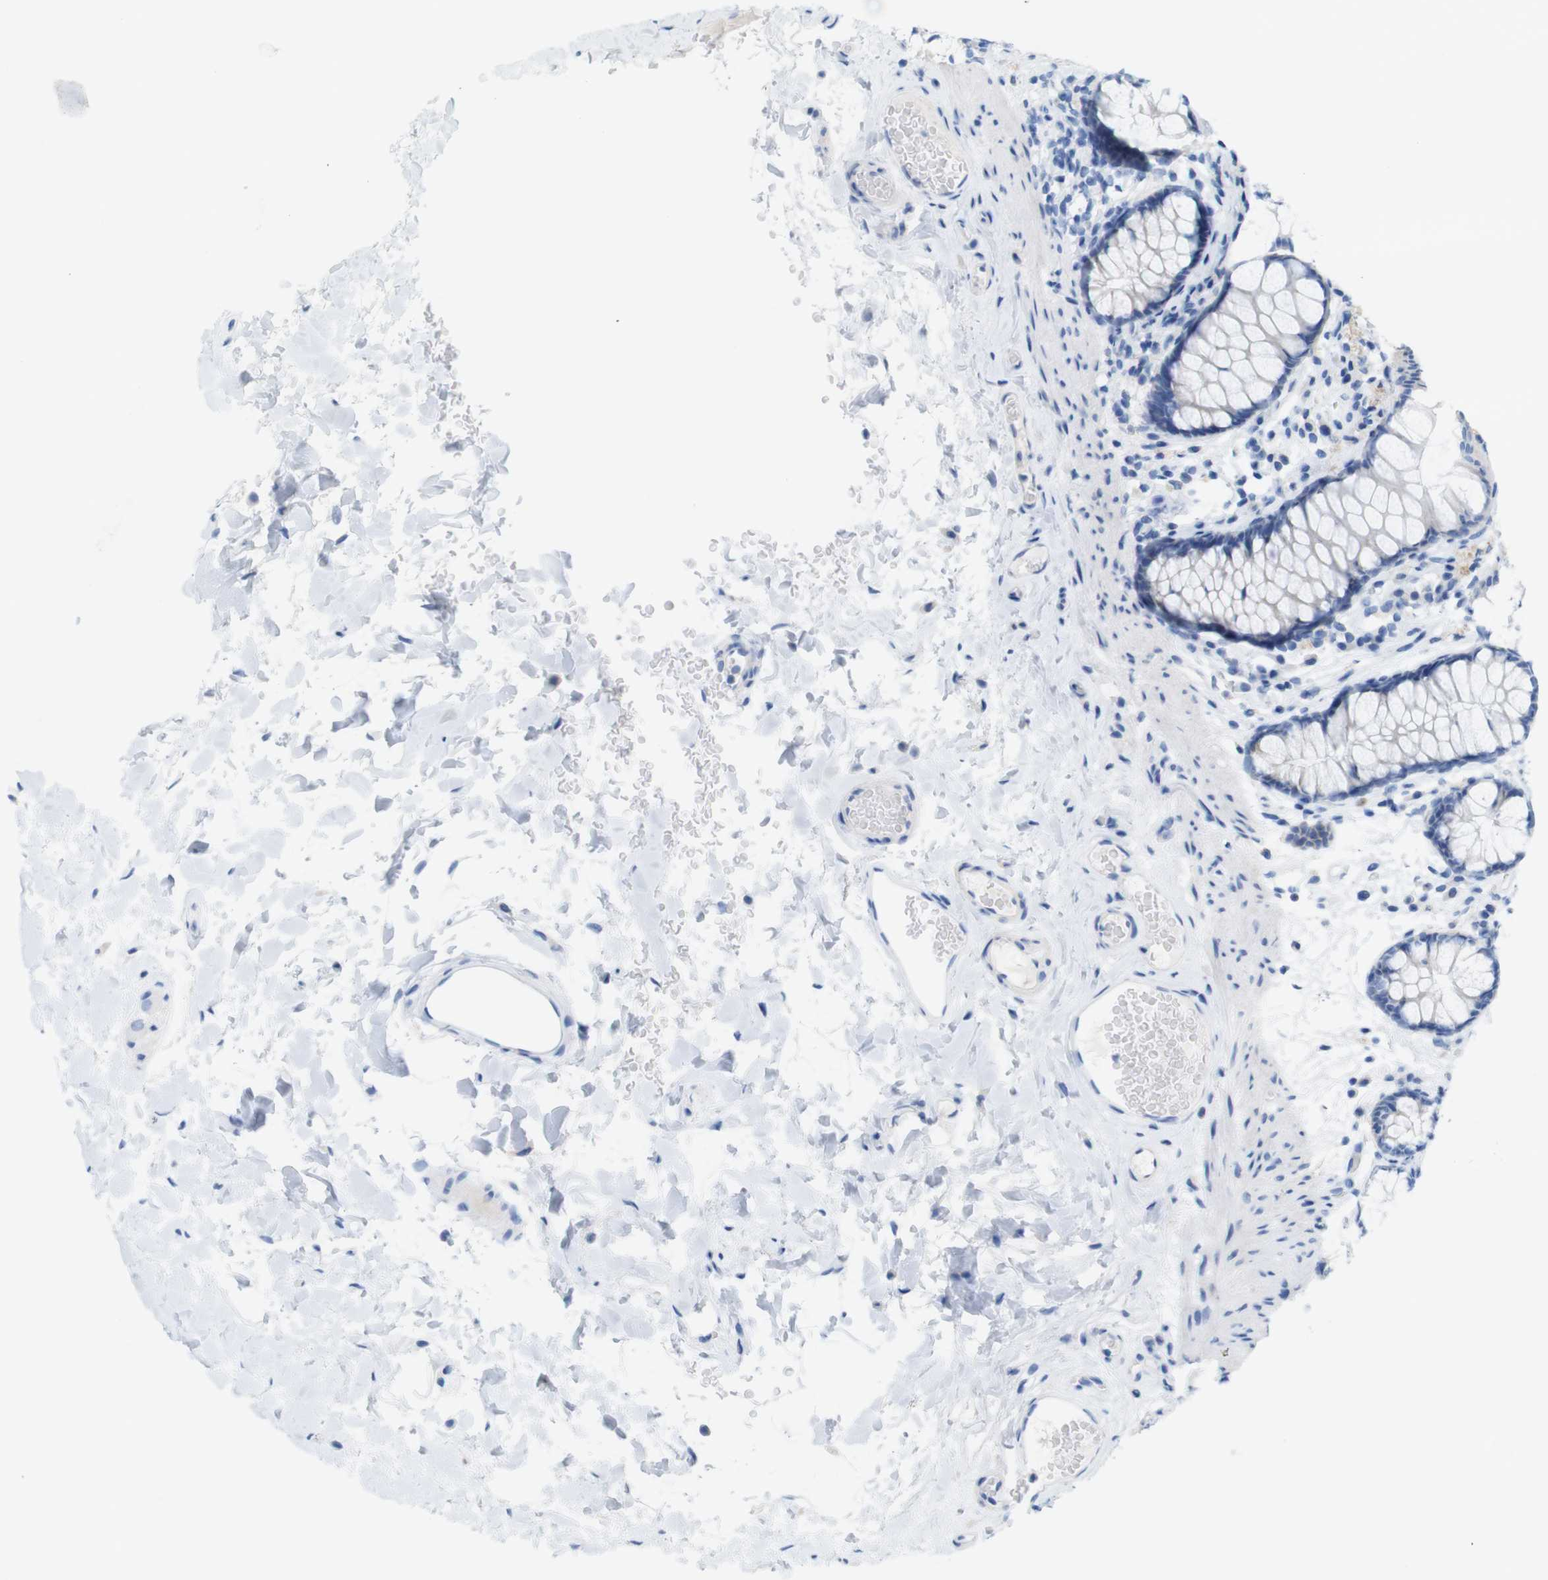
{"staining": {"intensity": "negative", "quantity": "none", "location": "none"}, "tissue": "colon", "cell_type": "Endothelial cells", "image_type": "normal", "snomed": [{"axis": "morphology", "description": "Normal tissue, NOS"}, {"axis": "topography", "description": "Colon"}], "caption": "Immunohistochemistry image of normal colon: human colon stained with DAB (3,3'-diaminobenzidine) exhibits no significant protein positivity in endothelial cells.", "gene": "LAG3", "patient": {"sex": "female", "age": 55}}